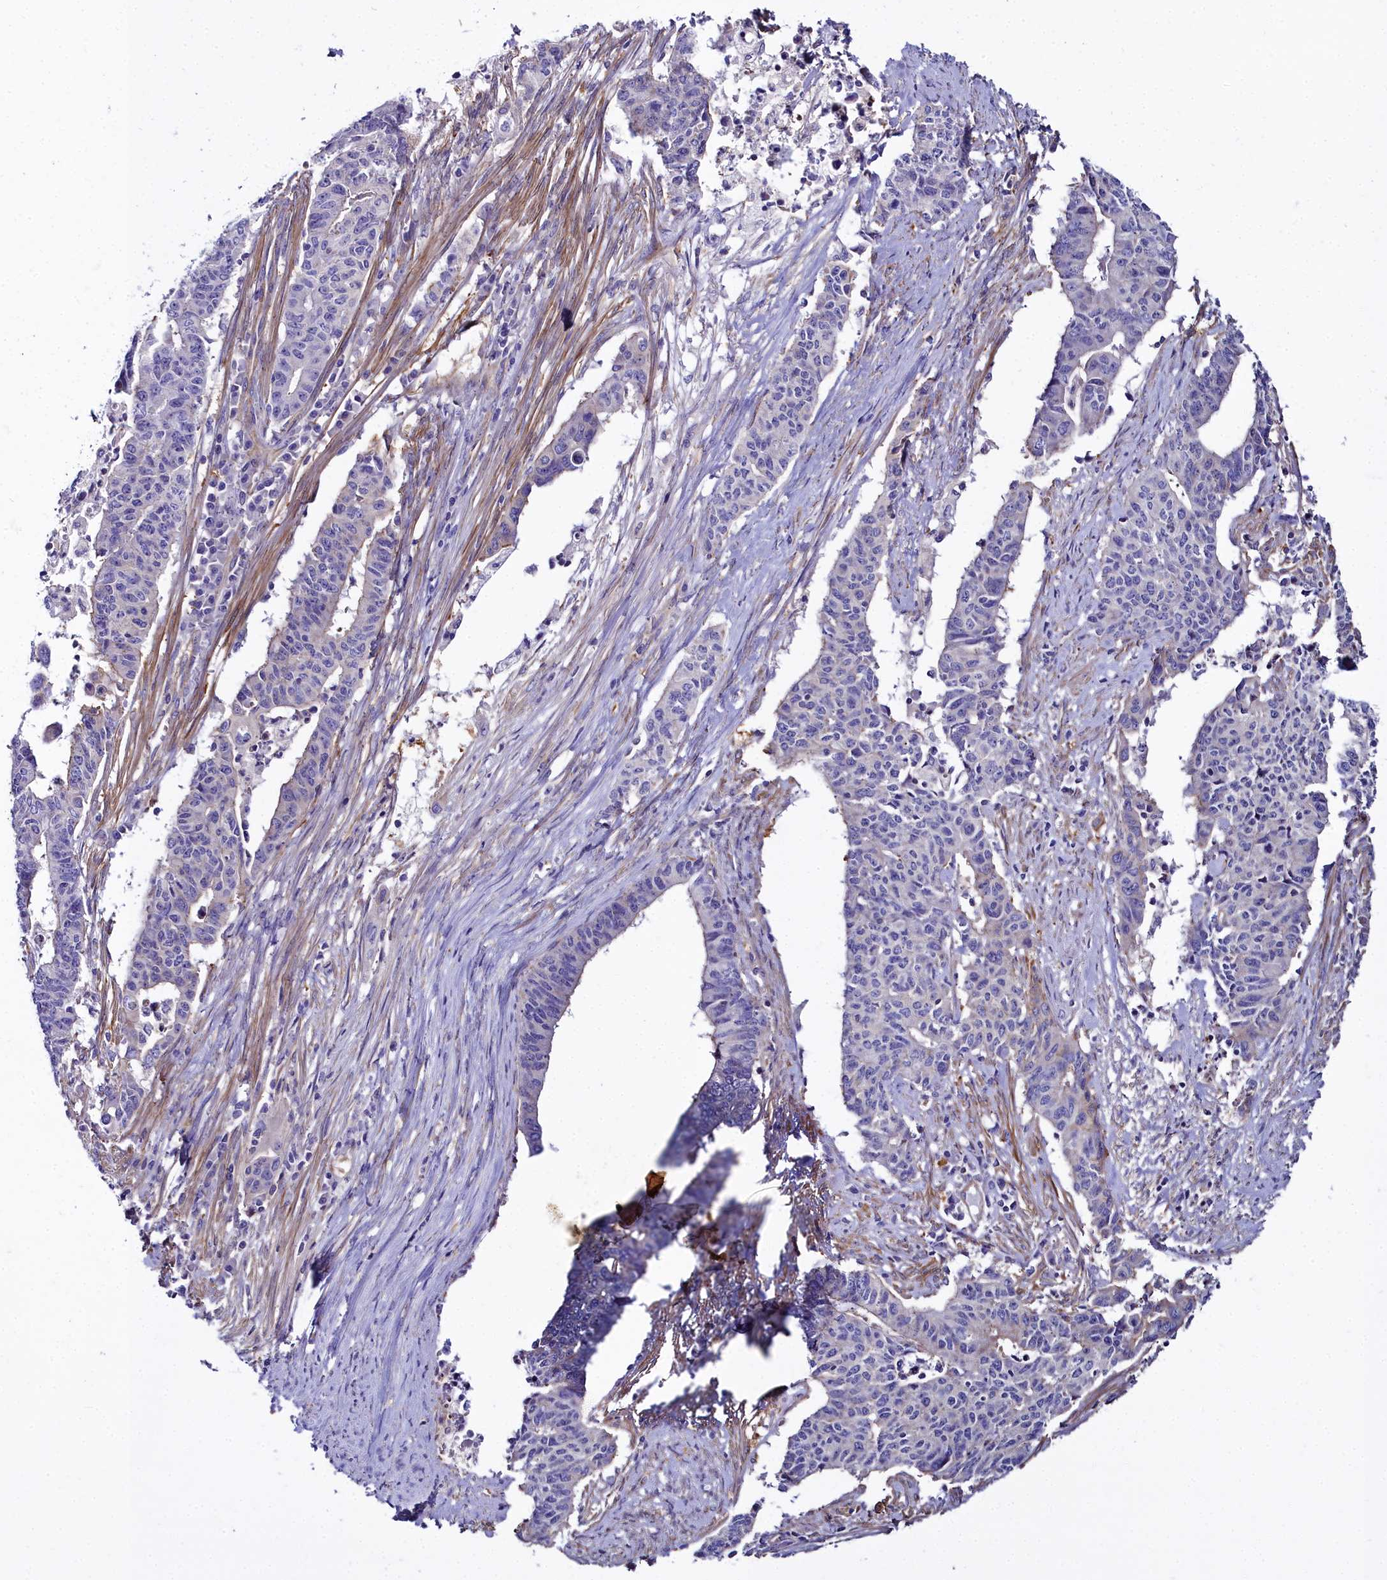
{"staining": {"intensity": "negative", "quantity": "none", "location": "none"}, "tissue": "endometrial cancer", "cell_type": "Tumor cells", "image_type": "cancer", "snomed": [{"axis": "morphology", "description": "Adenocarcinoma, NOS"}, {"axis": "topography", "description": "Endometrium"}], "caption": "DAB (3,3'-diaminobenzidine) immunohistochemical staining of endometrial cancer (adenocarcinoma) exhibits no significant positivity in tumor cells.", "gene": "FADS3", "patient": {"sex": "female", "age": 59}}